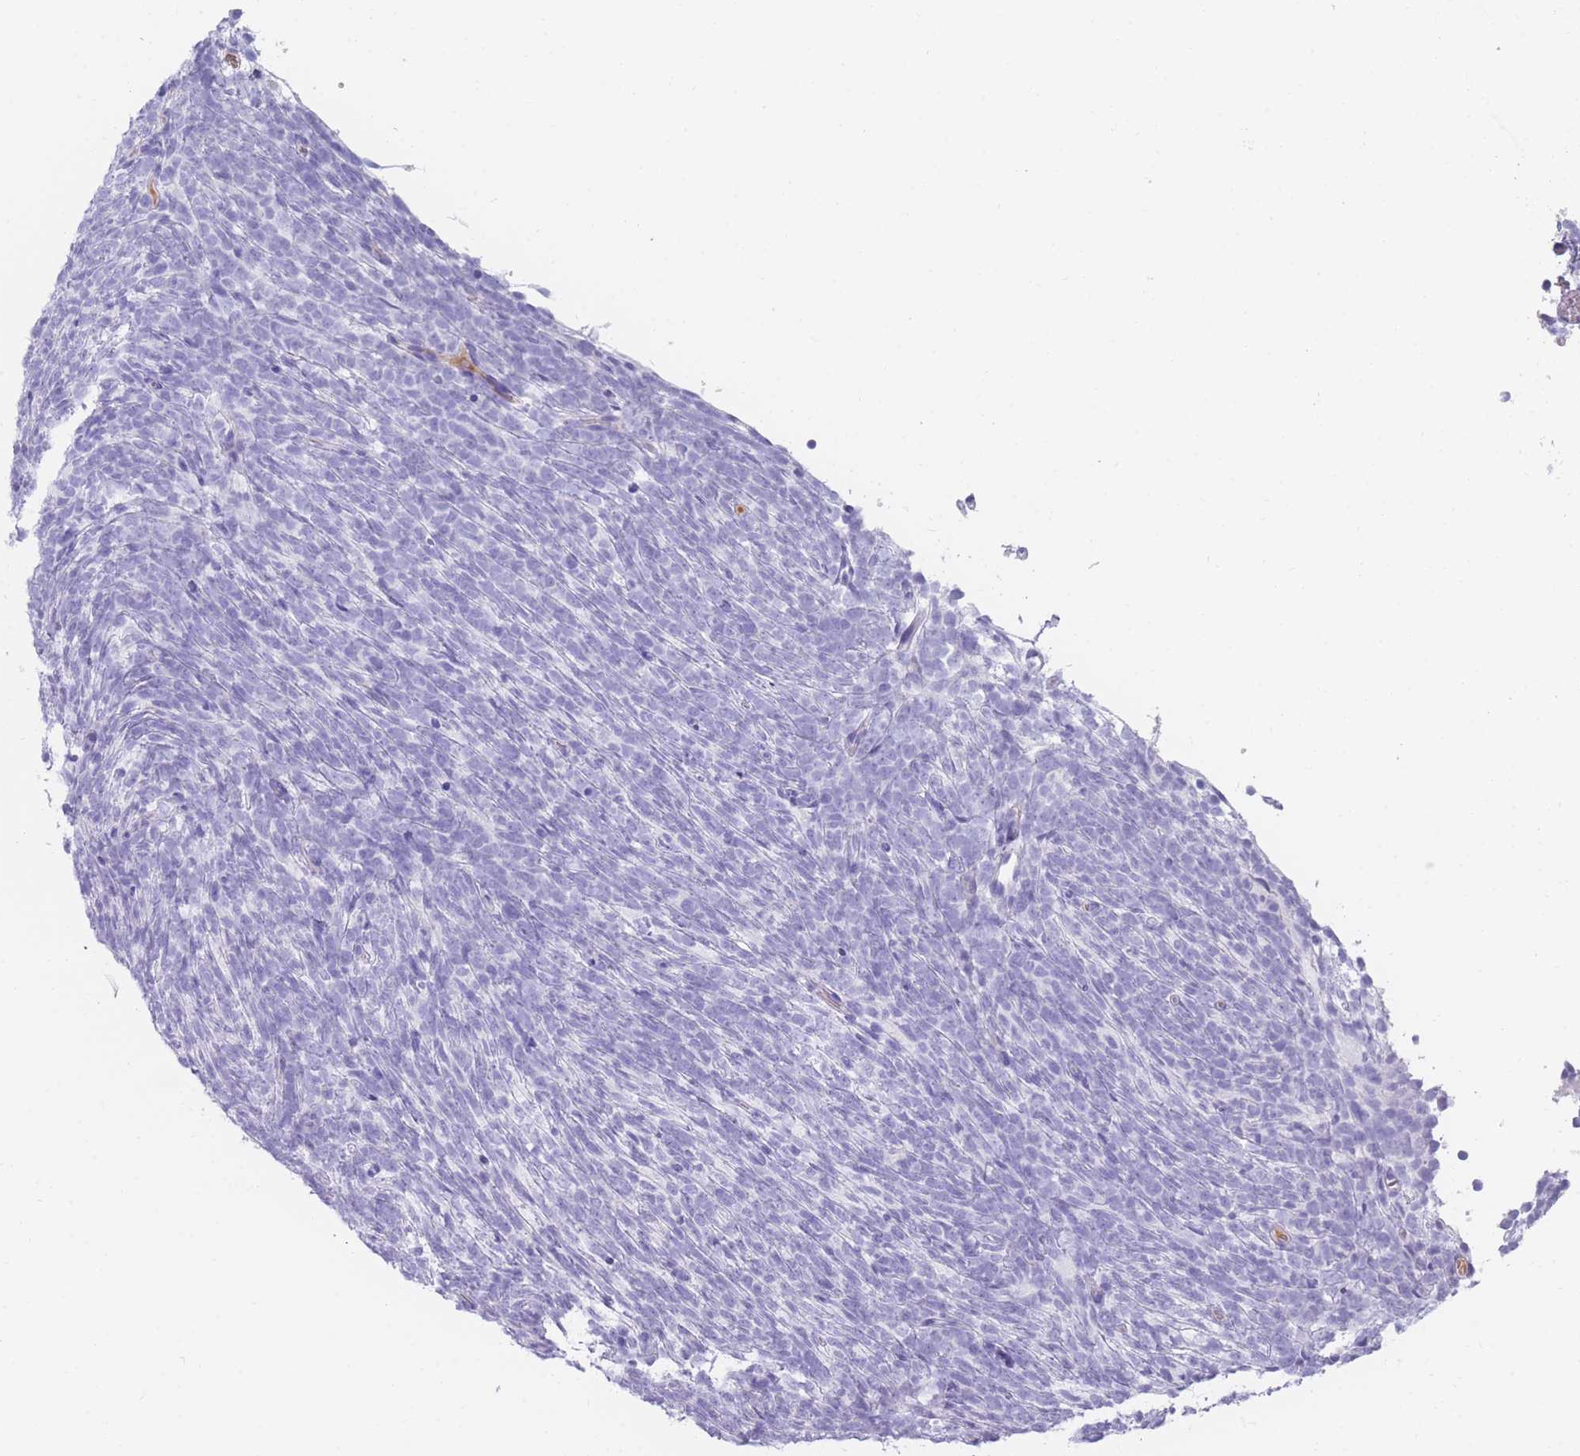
{"staining": {"intensity": "negative", "quantity": "none", "location": "none"}, "tissue": "glioma", "cell_type": "Tumor cells", "image_type": "cancer", "snomed": [{"axis": "morphology", "description": "Glioma, malignant, Low grade"}, {"axis": "topography", "description": "Brain"}], "caption": "An IHC histopathology image of glioma is shown. There is no staining in tumor cells of glioma.", "gene": "TNFSF11", "patient": {"sex": "female", "age": 1}}